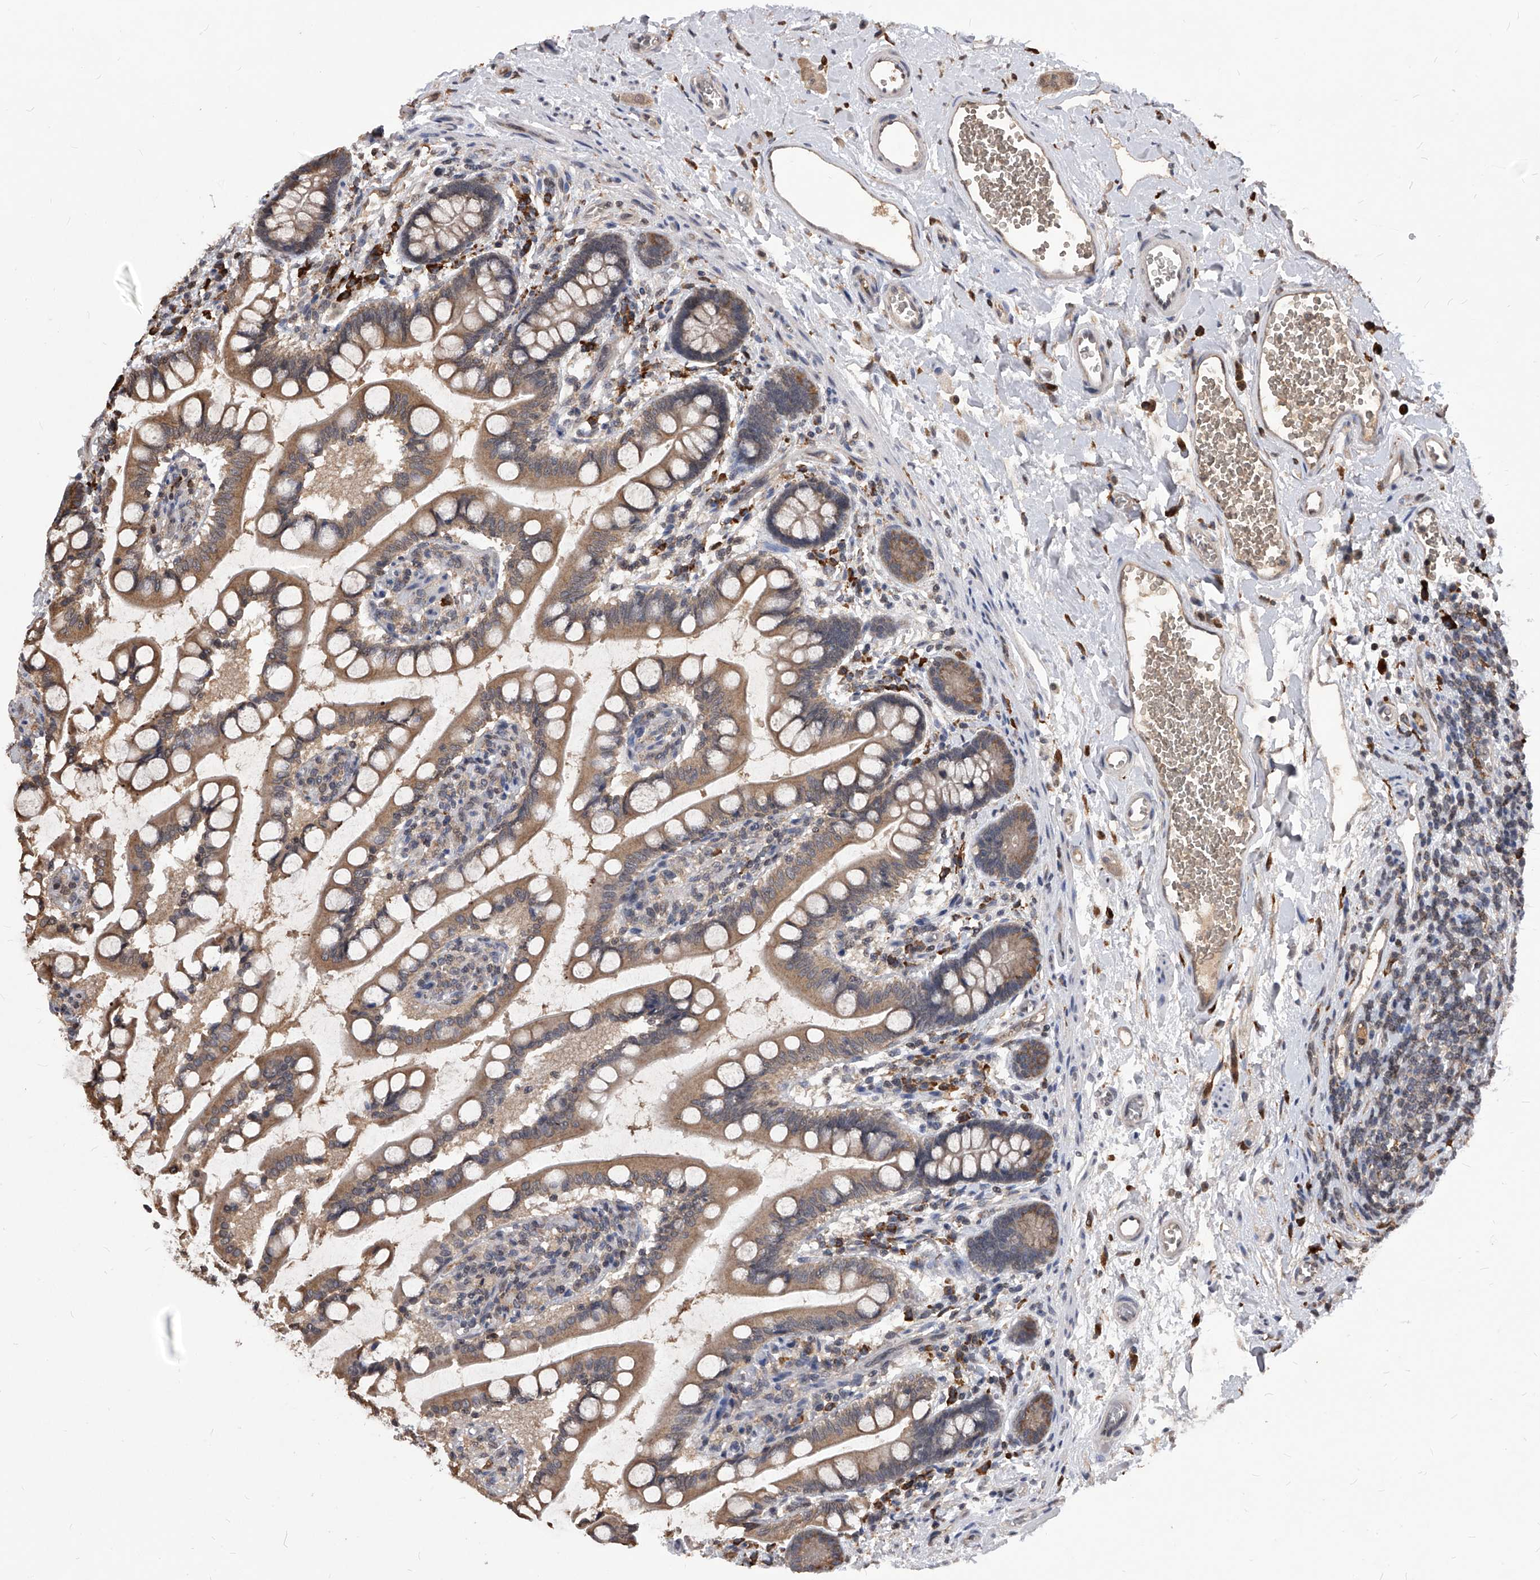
{"staining": {"intensity": "moderate", "quantity": "25%-75%", "location": "cytoplasmic/membranous"}, "tissue": "small intestine", "cell_type": "Glandular cells", "image_type": "normal", "snomed": [{"axis": "morphology", "description": "Normal tissue, NOS"}, {"axis": "topography", "description": "Small intestine"}], "caption": "IHC (DAB) staining of benign small intestine reveals moderate cytoplasmic/membranous protein staining in about 25%-75% of glandular cells. (DAB (3,3'-diaminobenzidine) IHC with brightfield microscopy, high magnification).", "gene": "ID1", "patient": {"sex": "male", "age": 52}}